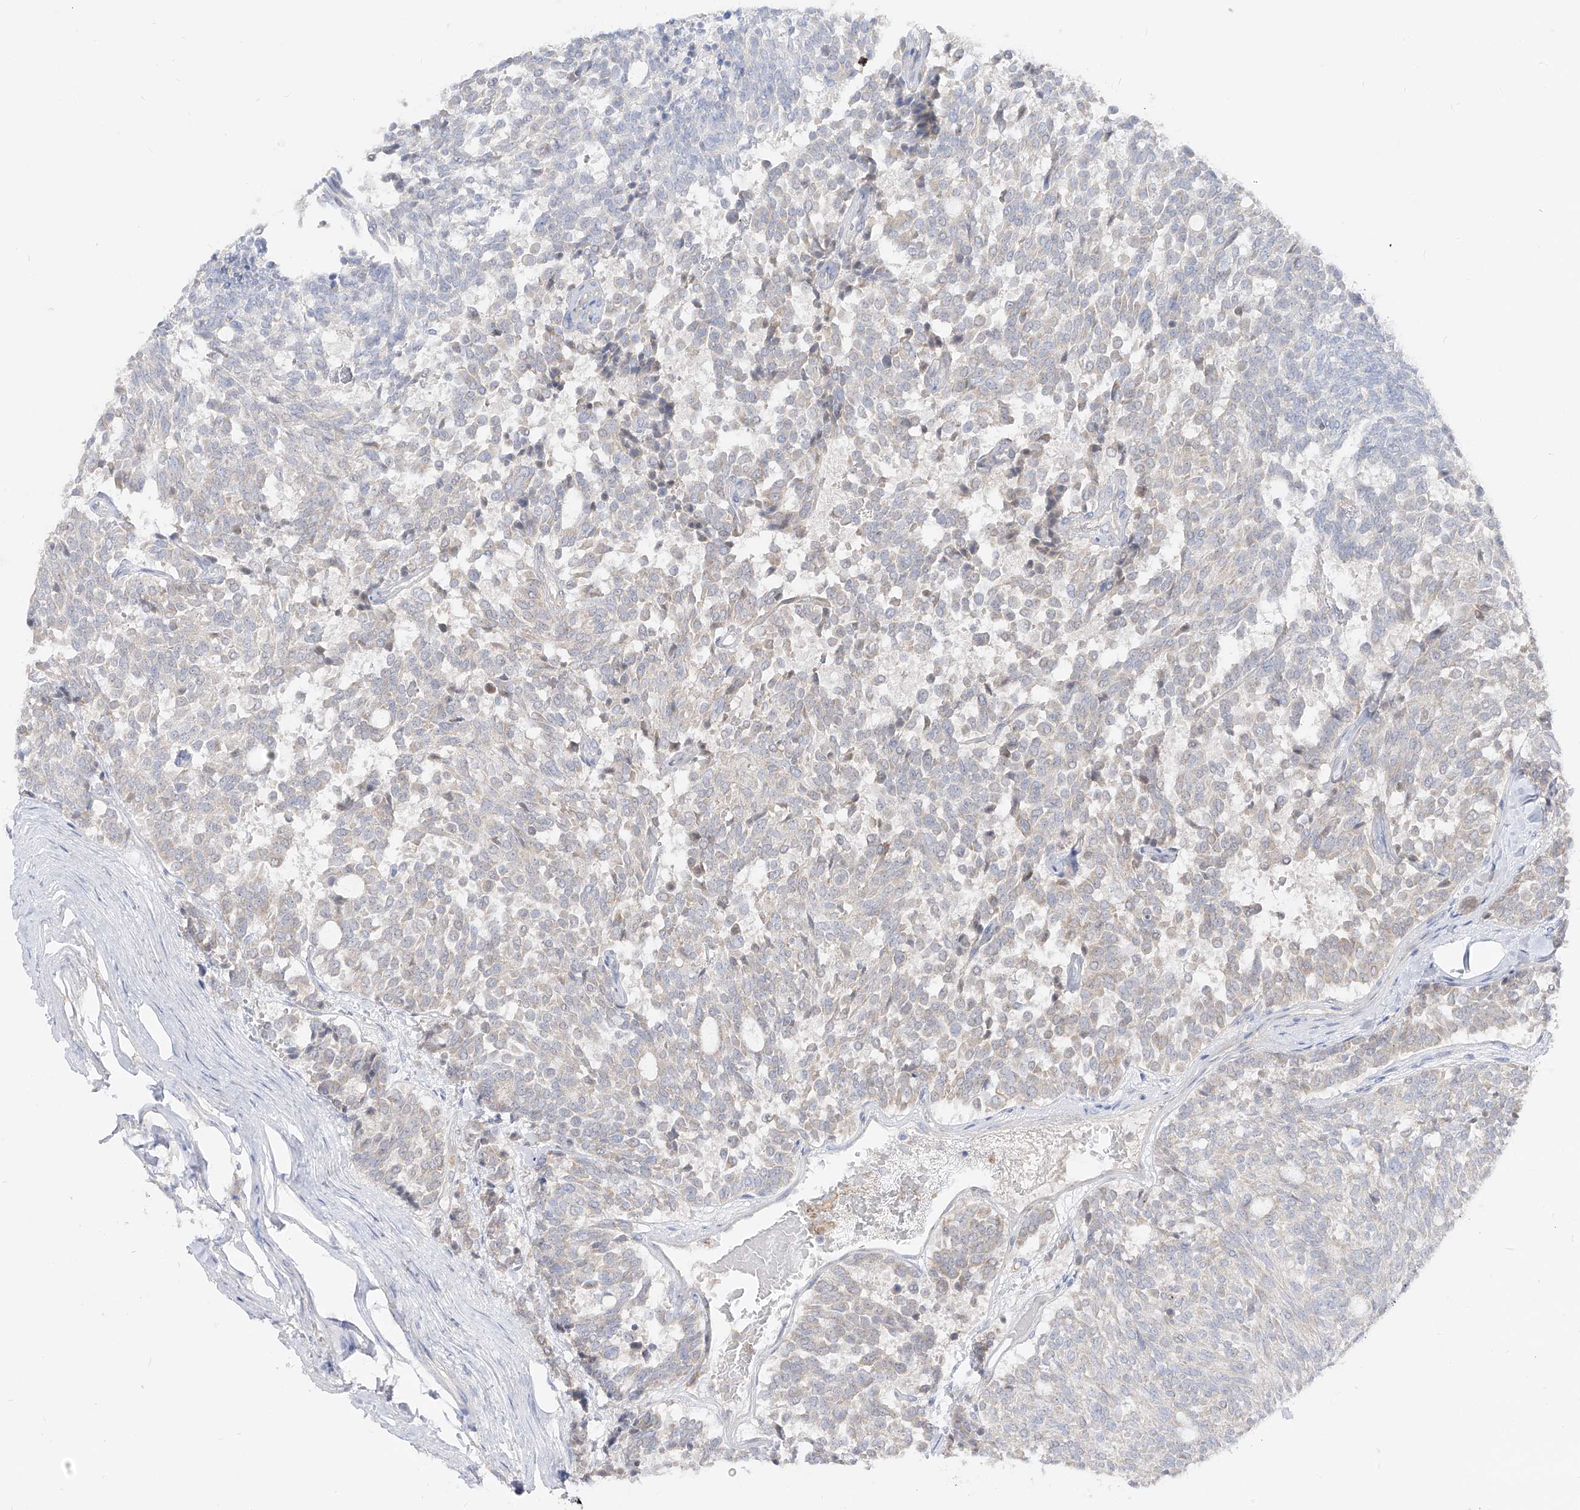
{"staining": {"intensity": "negative", "quantity": "none", "location": "none"}, "tissue": "carcinoid", "cell_type": "Tumor cells", "image_type": "cancer", "snomed": [{"axis": "morphology", "description": "Carcinoid, malignant, NOS"}, {"axis": "topography", "description": "Pancreas"}], "caption": "This is an IHC photomicrograph of carcinoid (malignant). There is no expression in tumor cells.", "gene": "RBFOX3", "patient": {"sex": "female", "age": 54}}